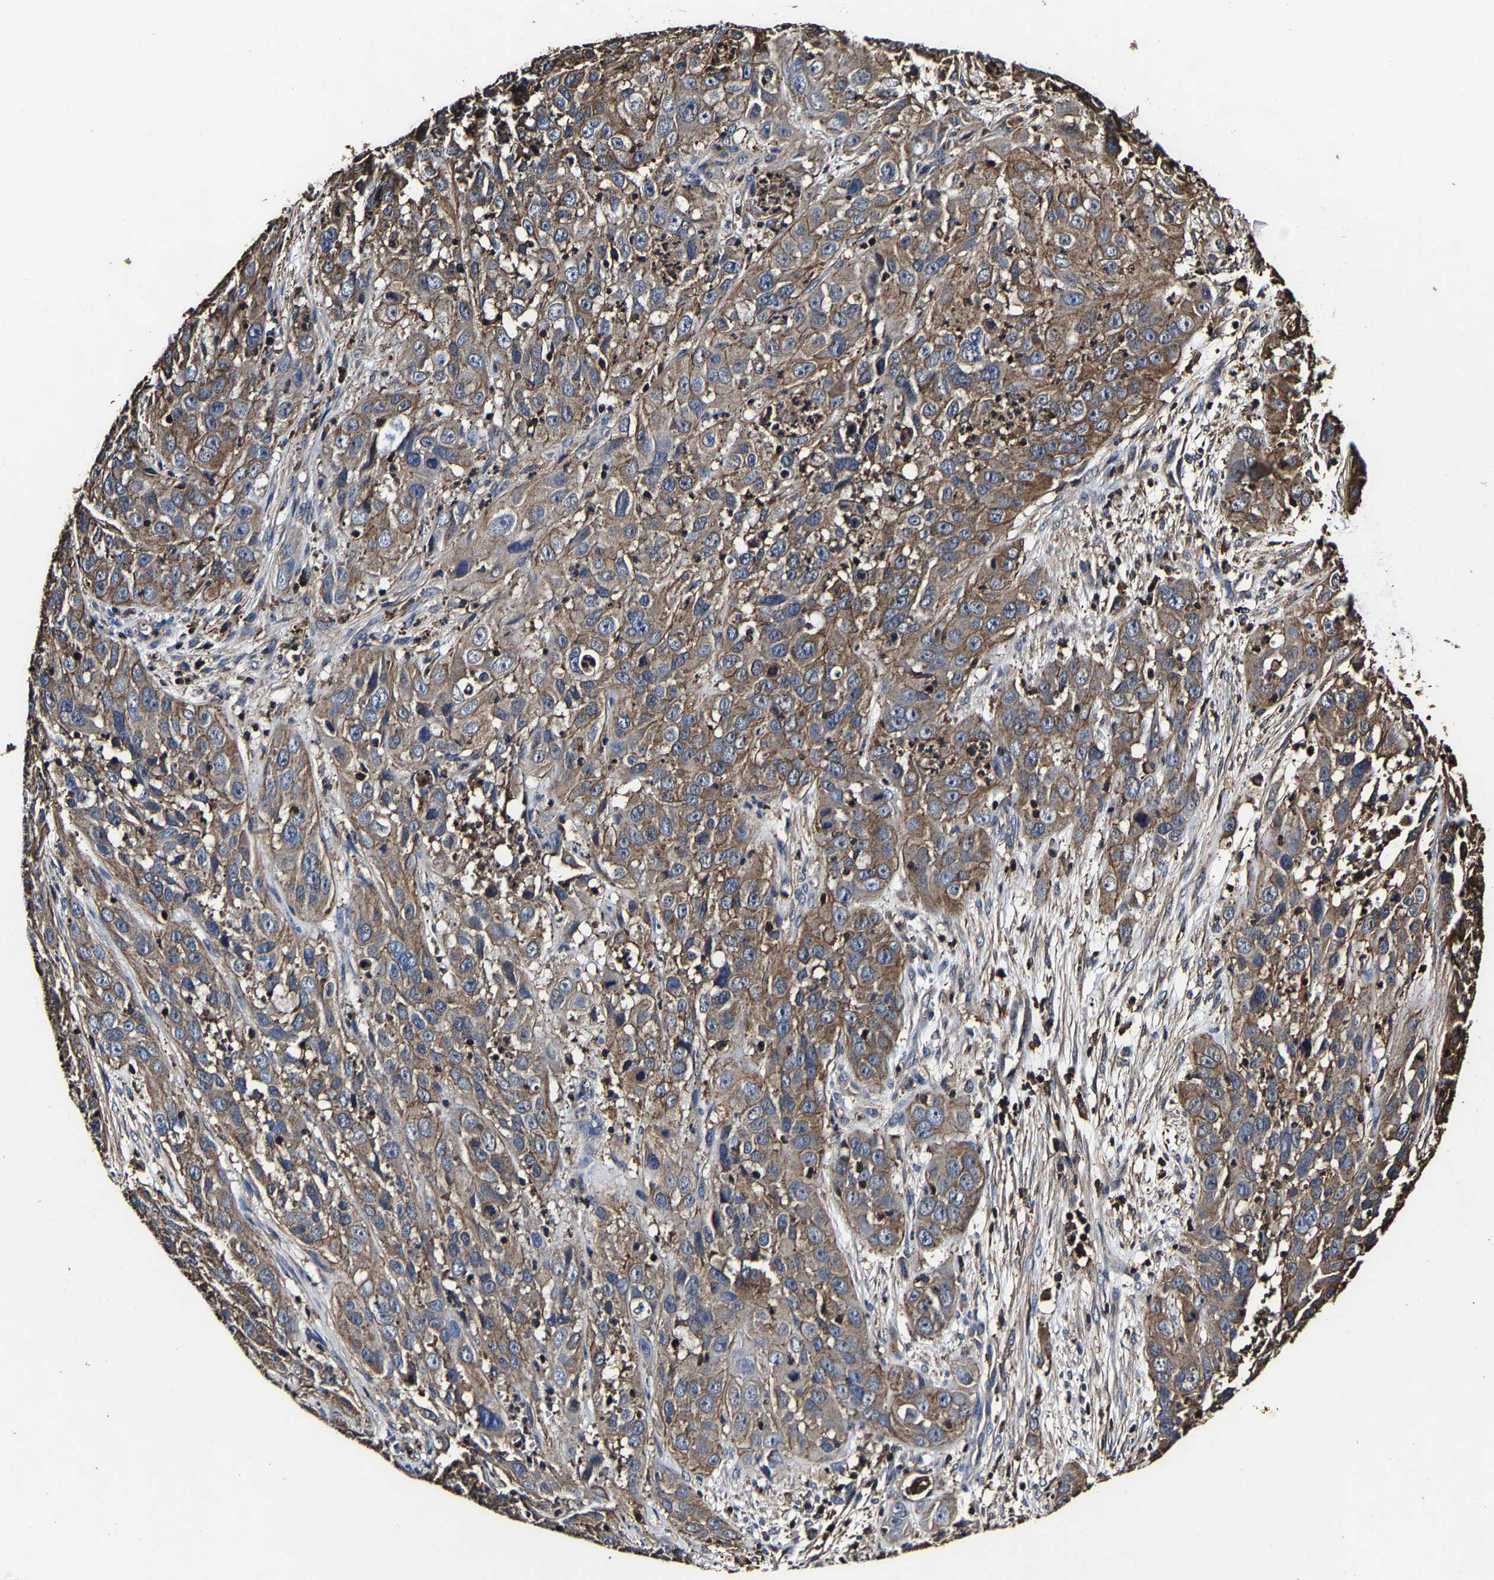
{"staining": {"intensity": "moderate", "quantity": ">75%", "location": "cytoplasmic/membranous"}, "tissue": "cervical cancer", "cell_type": "Tumor cells", "image_type": "cancer", "snomed": [{"axis": "morphology", "description": "Squamous cell carcinoma, NOS"}, {"axis": "topography", "description": "Cervix"}], "caption": "Tumor cells reveal medium levels of moderate cytoplasmic/membranous expression in approximately >75% of cells in cervical cancer.", "gene": "SSH3", "patient": {"sex": "female", "age": 32}}